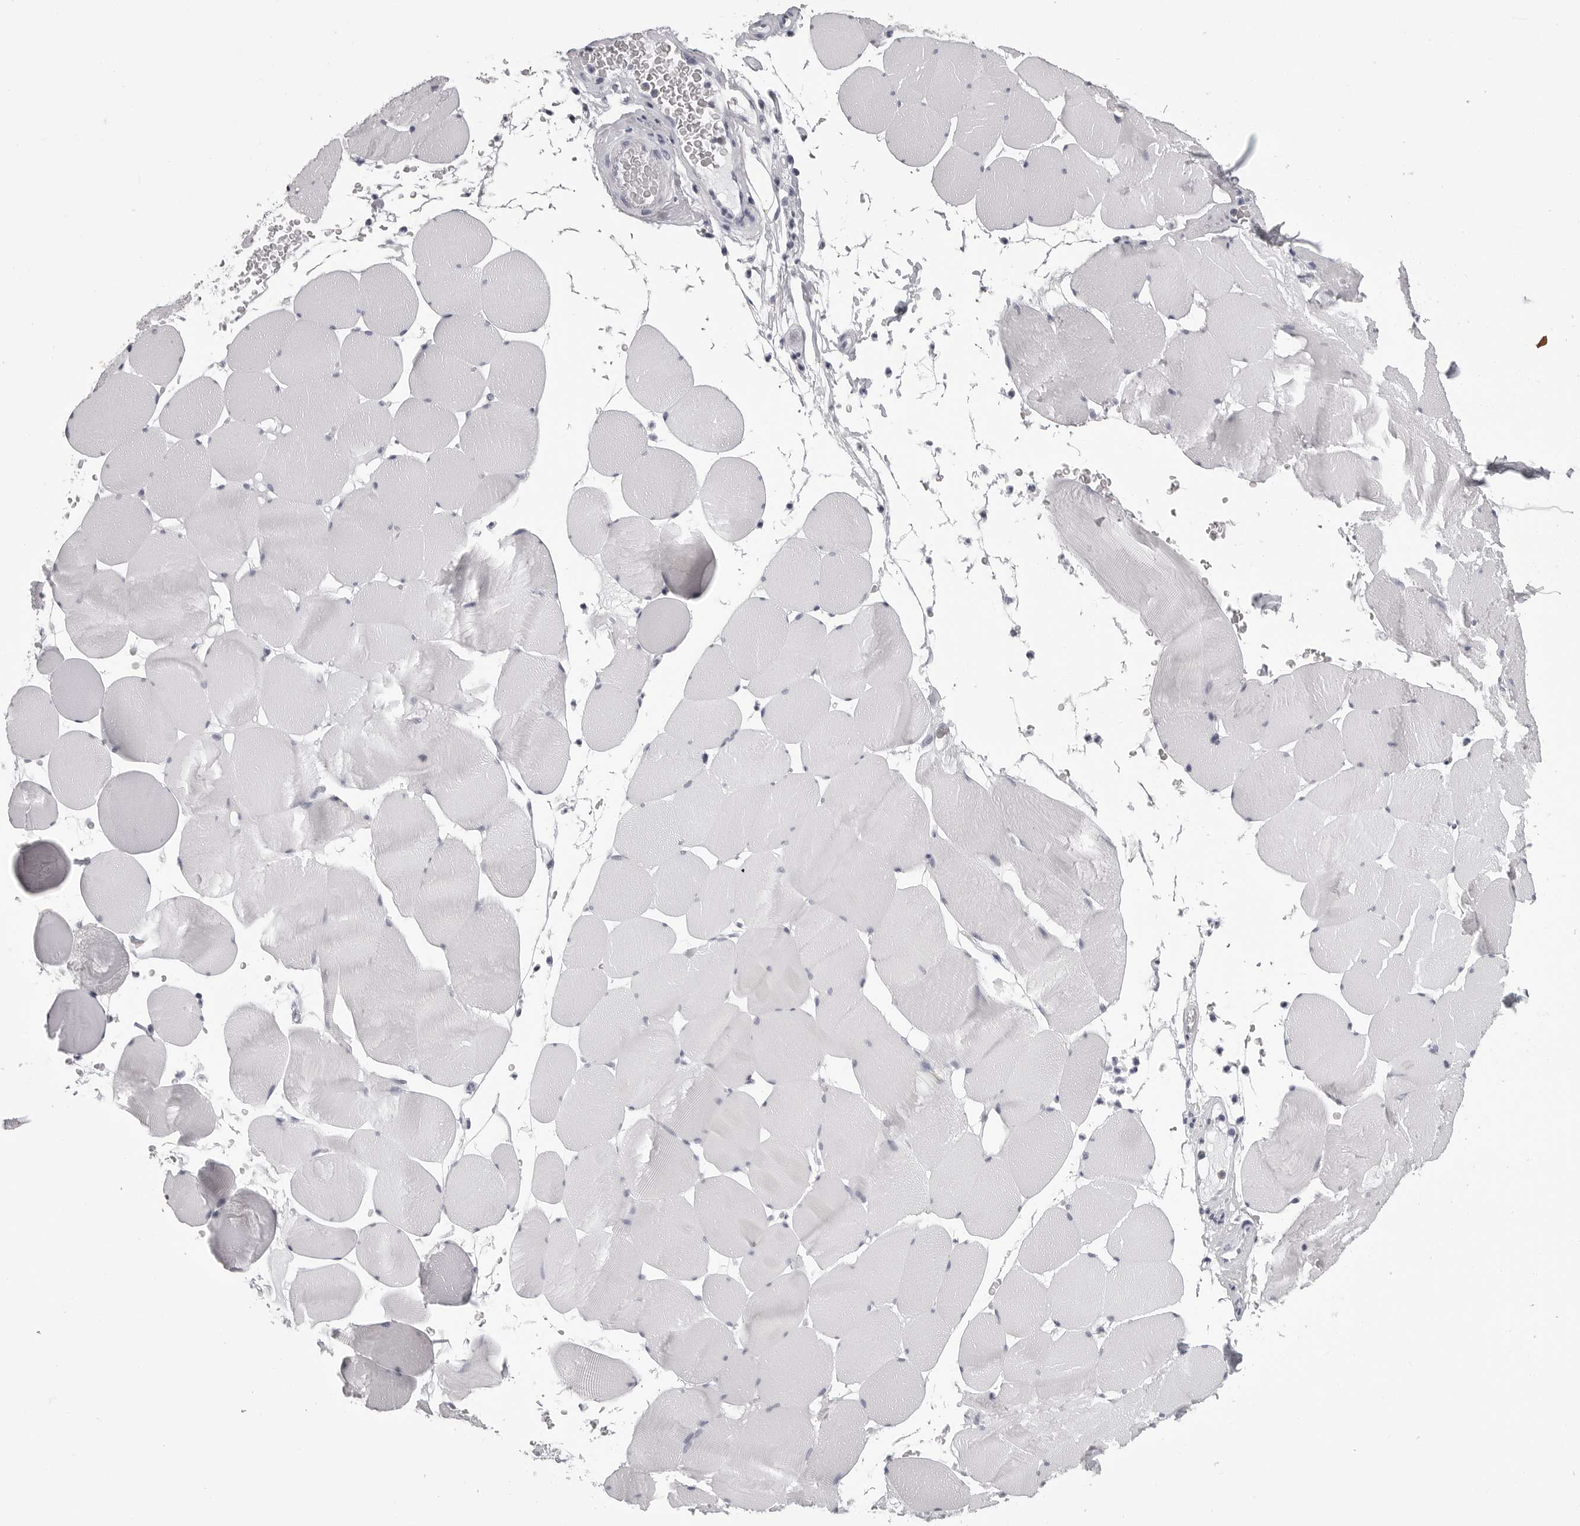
{"staining": {"intensity": "negative", "quantity": "none", "location": "none"}, "tissue": "skeletal muscle", "cell_type": "Myocytes", "image_type": "normal", "snomed": [{"axis": "morphology", "description": "Normal tissue, NOS"}, {"axis": "topography", "description": "Skeletal muscle"}], "caption": "Immunohistochemistry of benign human skeletal muscle reveals no positivity in myocytes. (DAB immunohistochemistry (IHC) visualized using brightfield microscopy, high magnification).", "gene": "BPIFA1", "patient": {"sex": "male", "age": 62}}